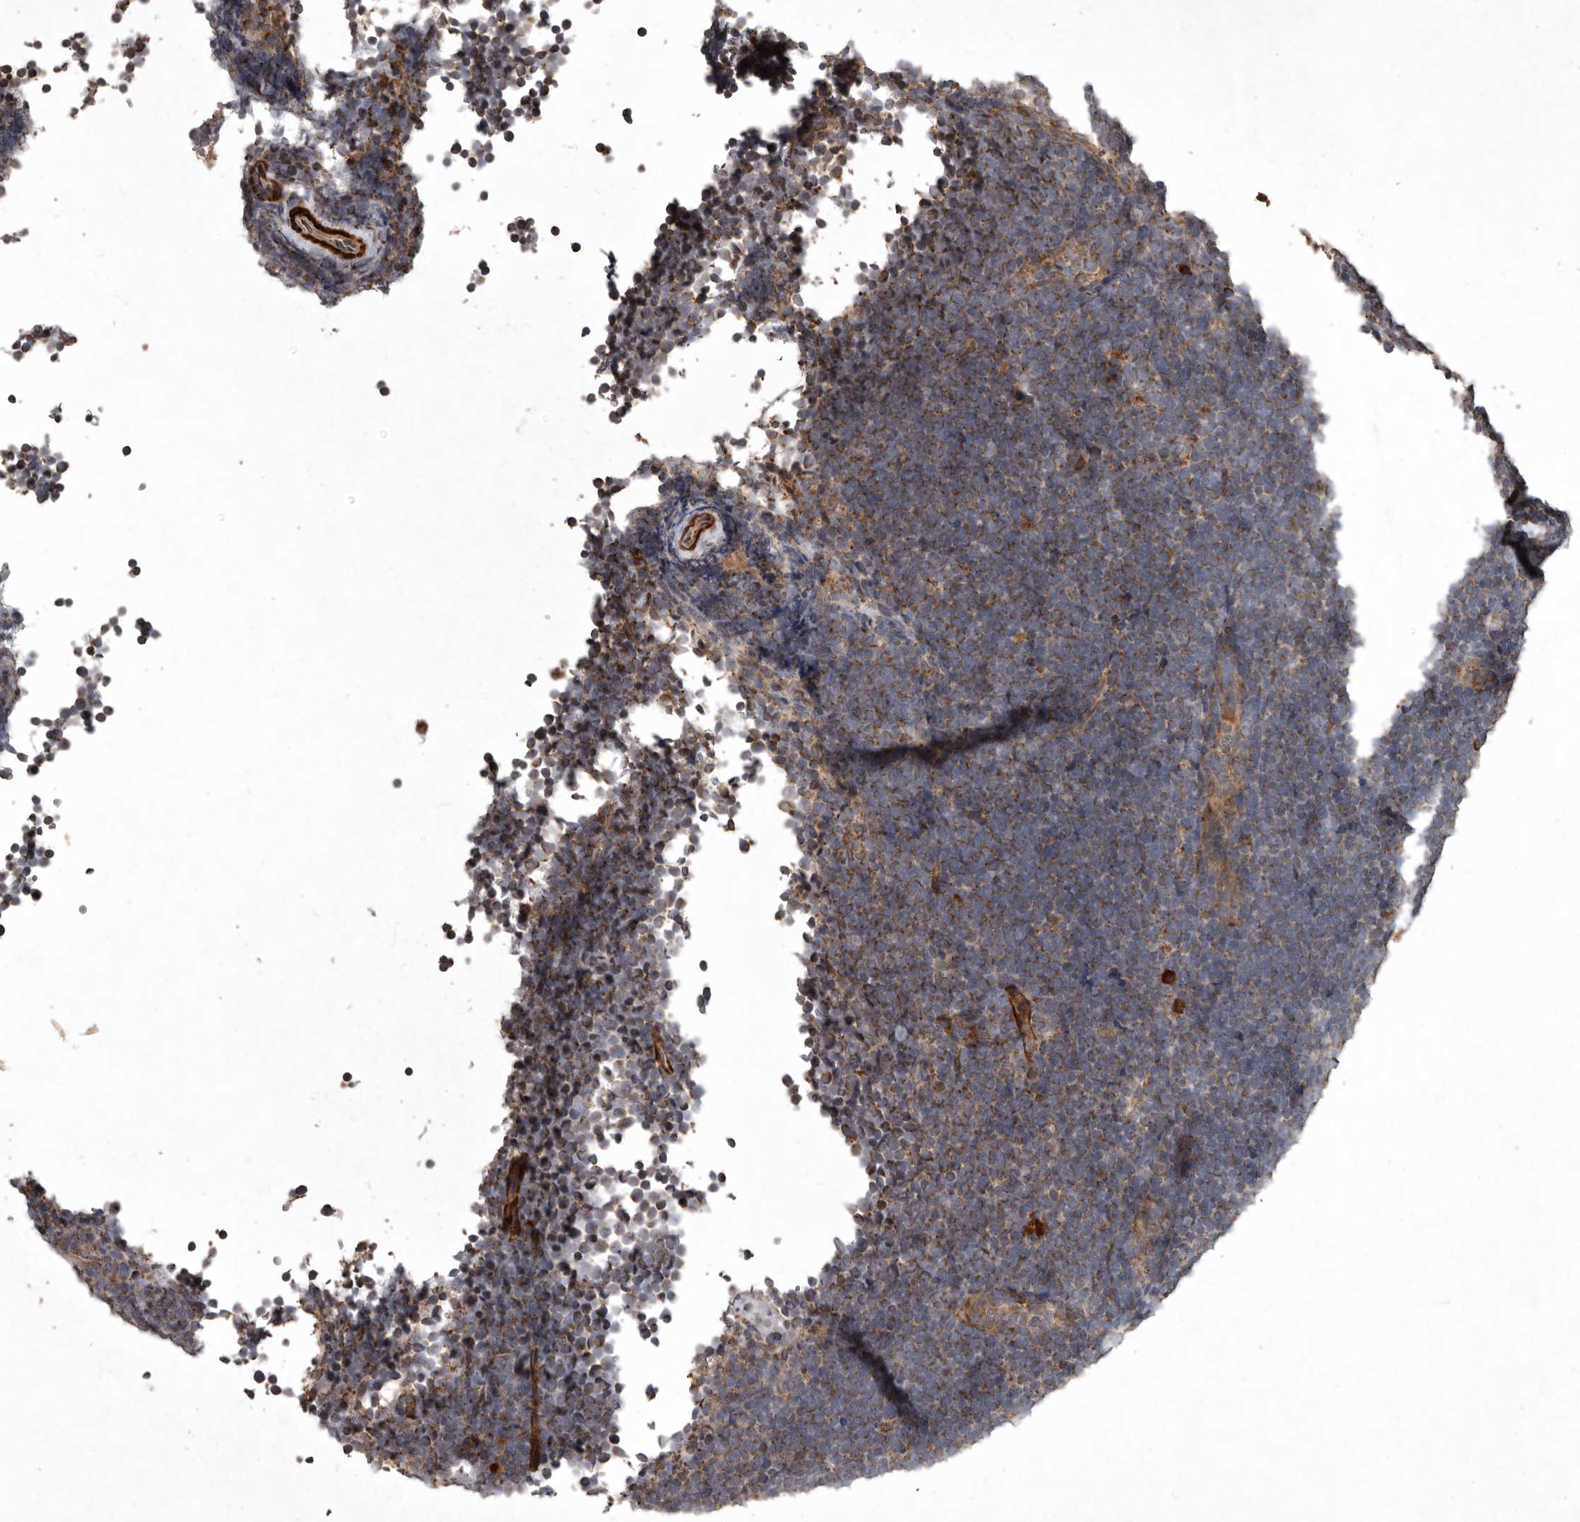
{"staining": {"intensity": "weak", "quantity": "25%-75%", "location": "cytoplasmic/membranous"}, "tissue": "lymphoma", "cell_type": "Tumor cells", "image_type": "cancer", "snomed": [{"axis": "morphology", "description": "Malignant lymphoma, non-Hodgkin's type, High grade"}, {"axis": "topography", "description": "Lymph node"}], "caption": "The histopathology image displays staining of lymphoma, revealing weak cytoplasmic/membranous protein positivity (brown color) within tumor cells.", "gene": "MRPS15", "patient": {"sex": "male", "age": 13}}